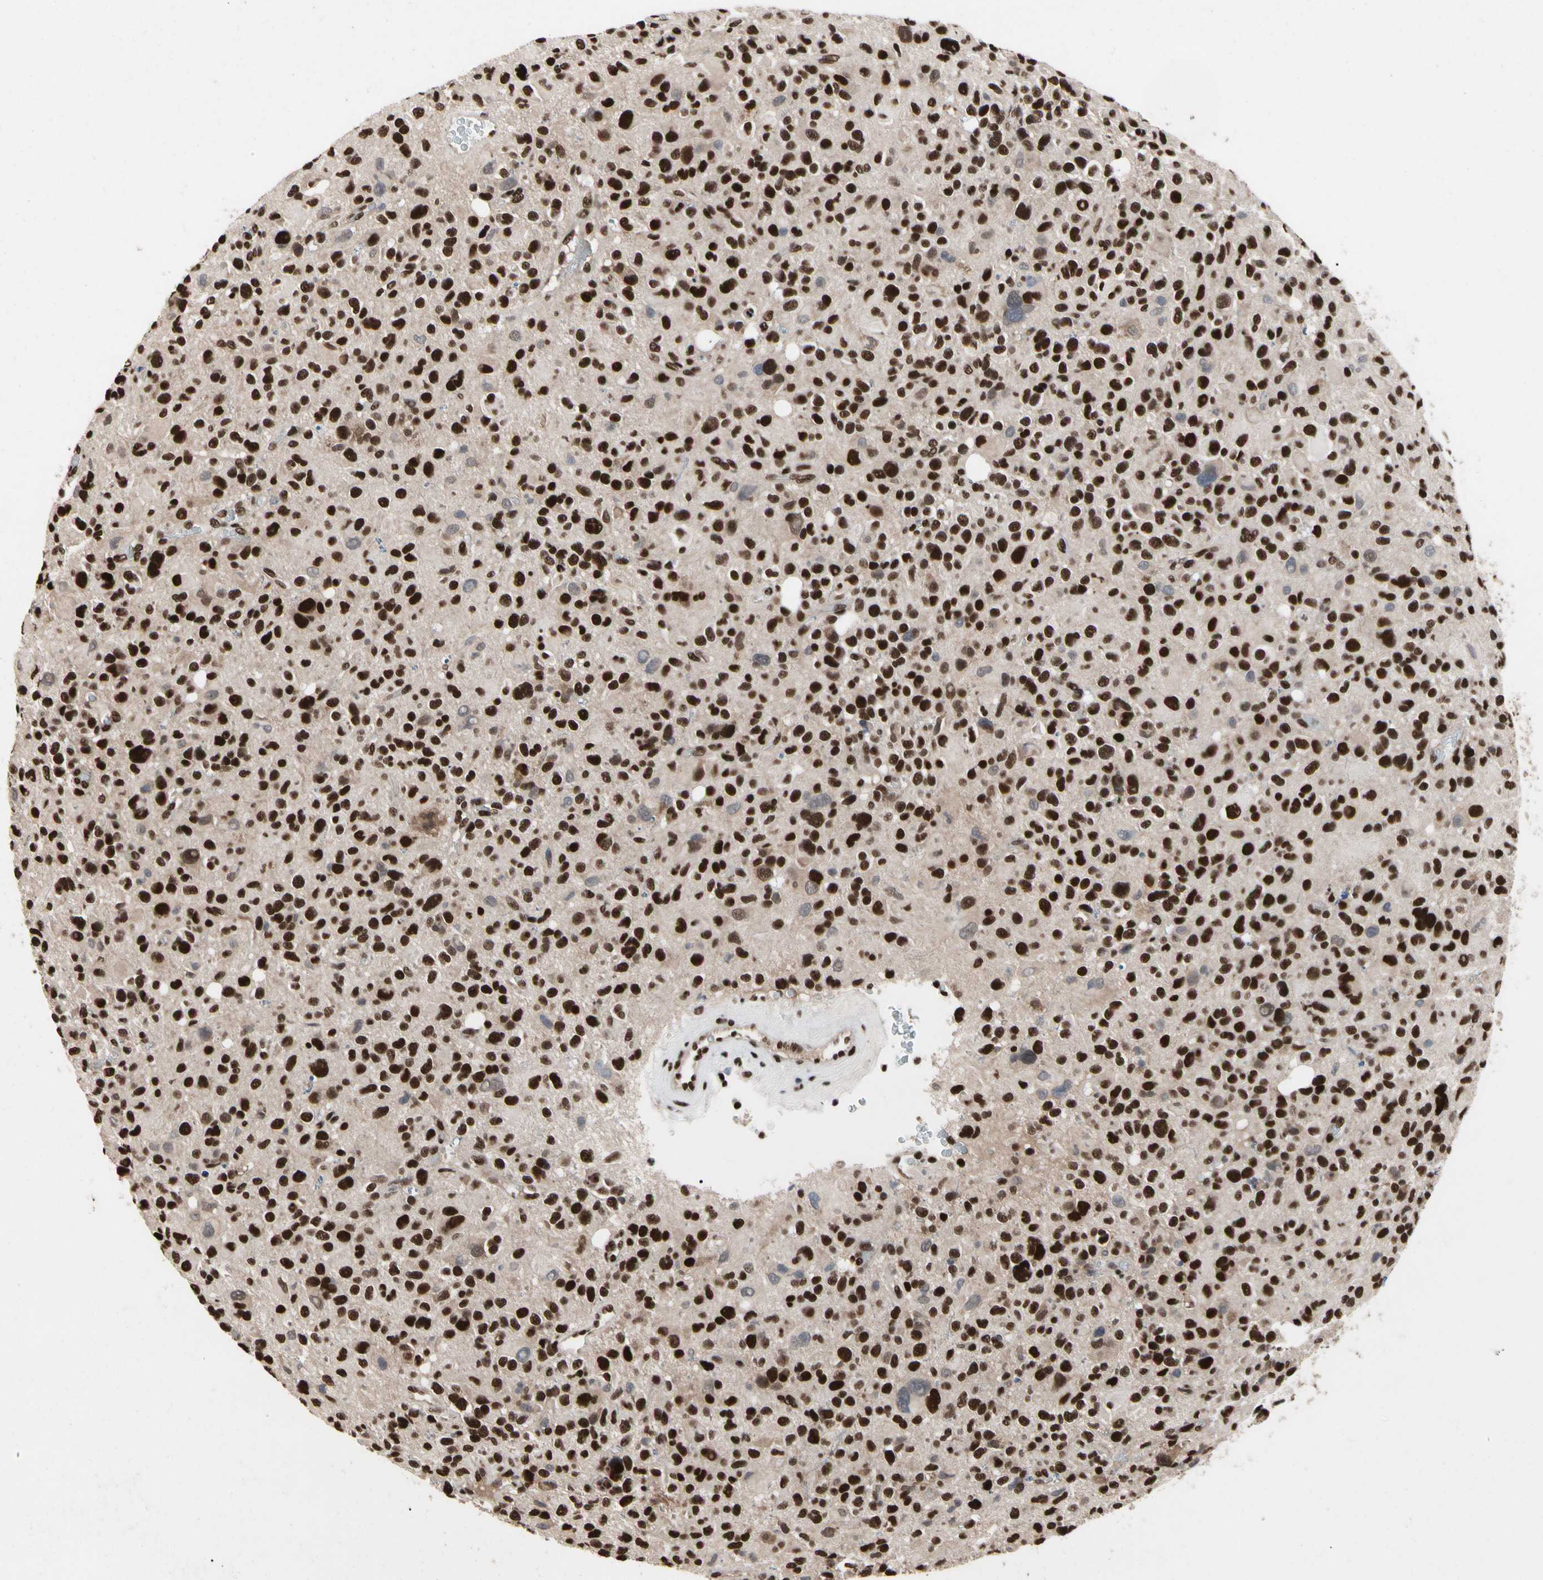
{"staining": {"intensity": "strong", "quantity": ">75%", "location": "nuclear"}, "tissue": "glioma", "cell_type": "Tumor cells", "image_type": "cancer", "snomed": [{"axis": "morphology", "description": "Glioma, malignant, High grade"}, {"axis": "topography", "description": "Brain"}], "caption": "Tumor cells display high levels of strong nuclear positivity in approximately >75% of cells in high-grade glioma (malignant). (Stains: DAB in brown, nuclei in blue, Microscopy: brightfield microscopy at high magnification).", "gene": "FAM98B", "patient": {"sex": "male", "age": 48}}